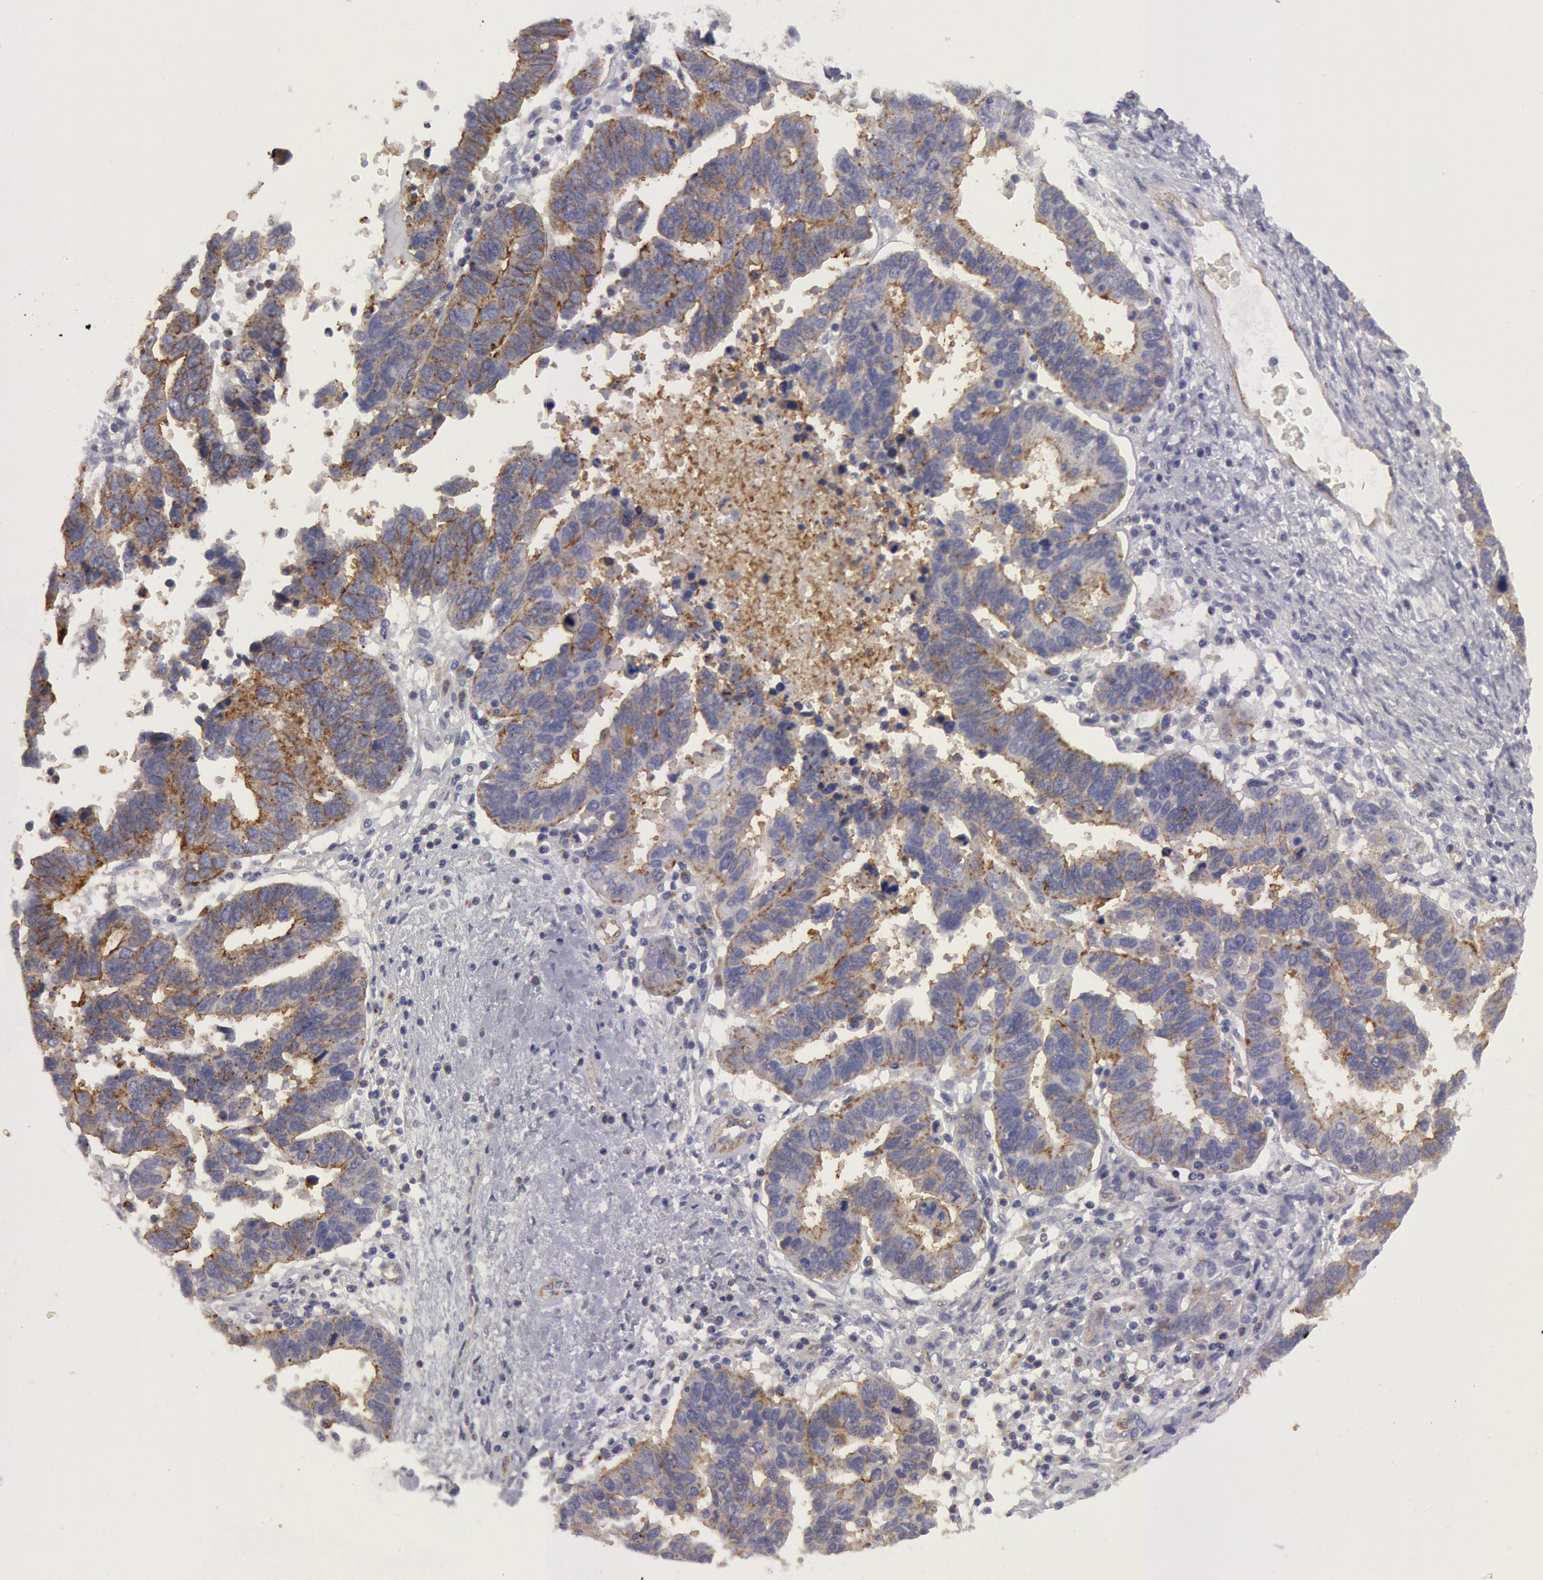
{"staining": {"intensity": "negative", "quantity": "none", "location": "none"}, "tissue": "ovarian cancer", "cell_type": "Tumor cells", "image_type": "cancer", "snomed": [{"axis": "morphology", "description": "Carcinoma, endometroid"}, {"axis": "morphology", "description": "Cystadenocarcinoma, serous, NOS"}, {"axis": "topography", "description": "Ovary"}], "caption": "A photomicrograph of human ovarian serous cystadenocarcinoma is negative for staining in tumor cells.", "gene": "FLOT1", "patient": {"sex": "female", "age": 45}}